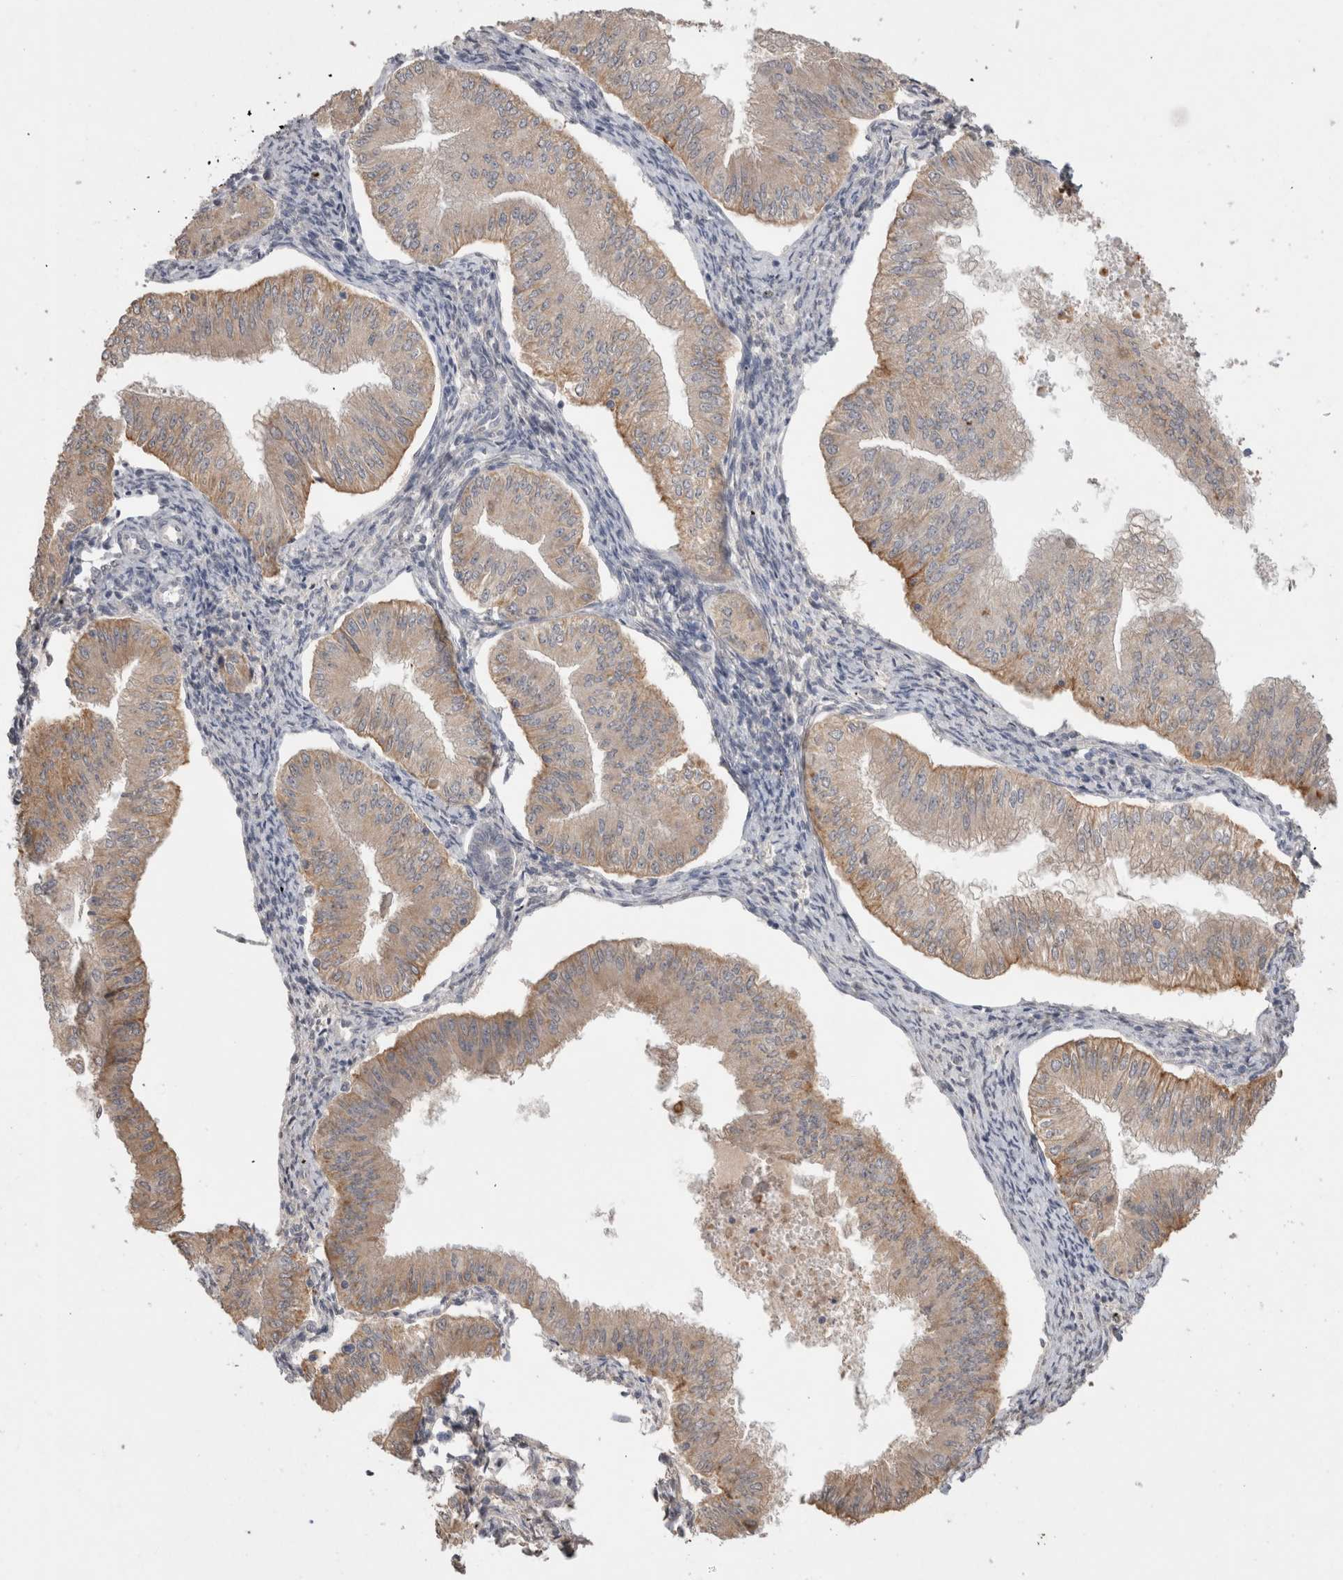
{"staining": {"intensity": "weak", "quantity": ">75%", "location": "cytoplasmic/membranous"}, "tissue": "endometrial cancer", "cell_type": "Tumor cells", "image_type": "cancer", "snomed": [{"axis": "morphology", "description": "Normal tissue, NOS"}, {"axis": "morphology", "description": "Adenocarcinoma, NOS"}, {"axis": "topography", "description": "Endometrium"}], "caption": "Protein positivity by immunohistochemistry (IHC) reveals weak cytoplasmic/membranous staining in about >75% of tumor cells in adenocarcinoma (endometrial).", "gene": "NAALADL2", "patient": {"sex": "female", "age": 53}}